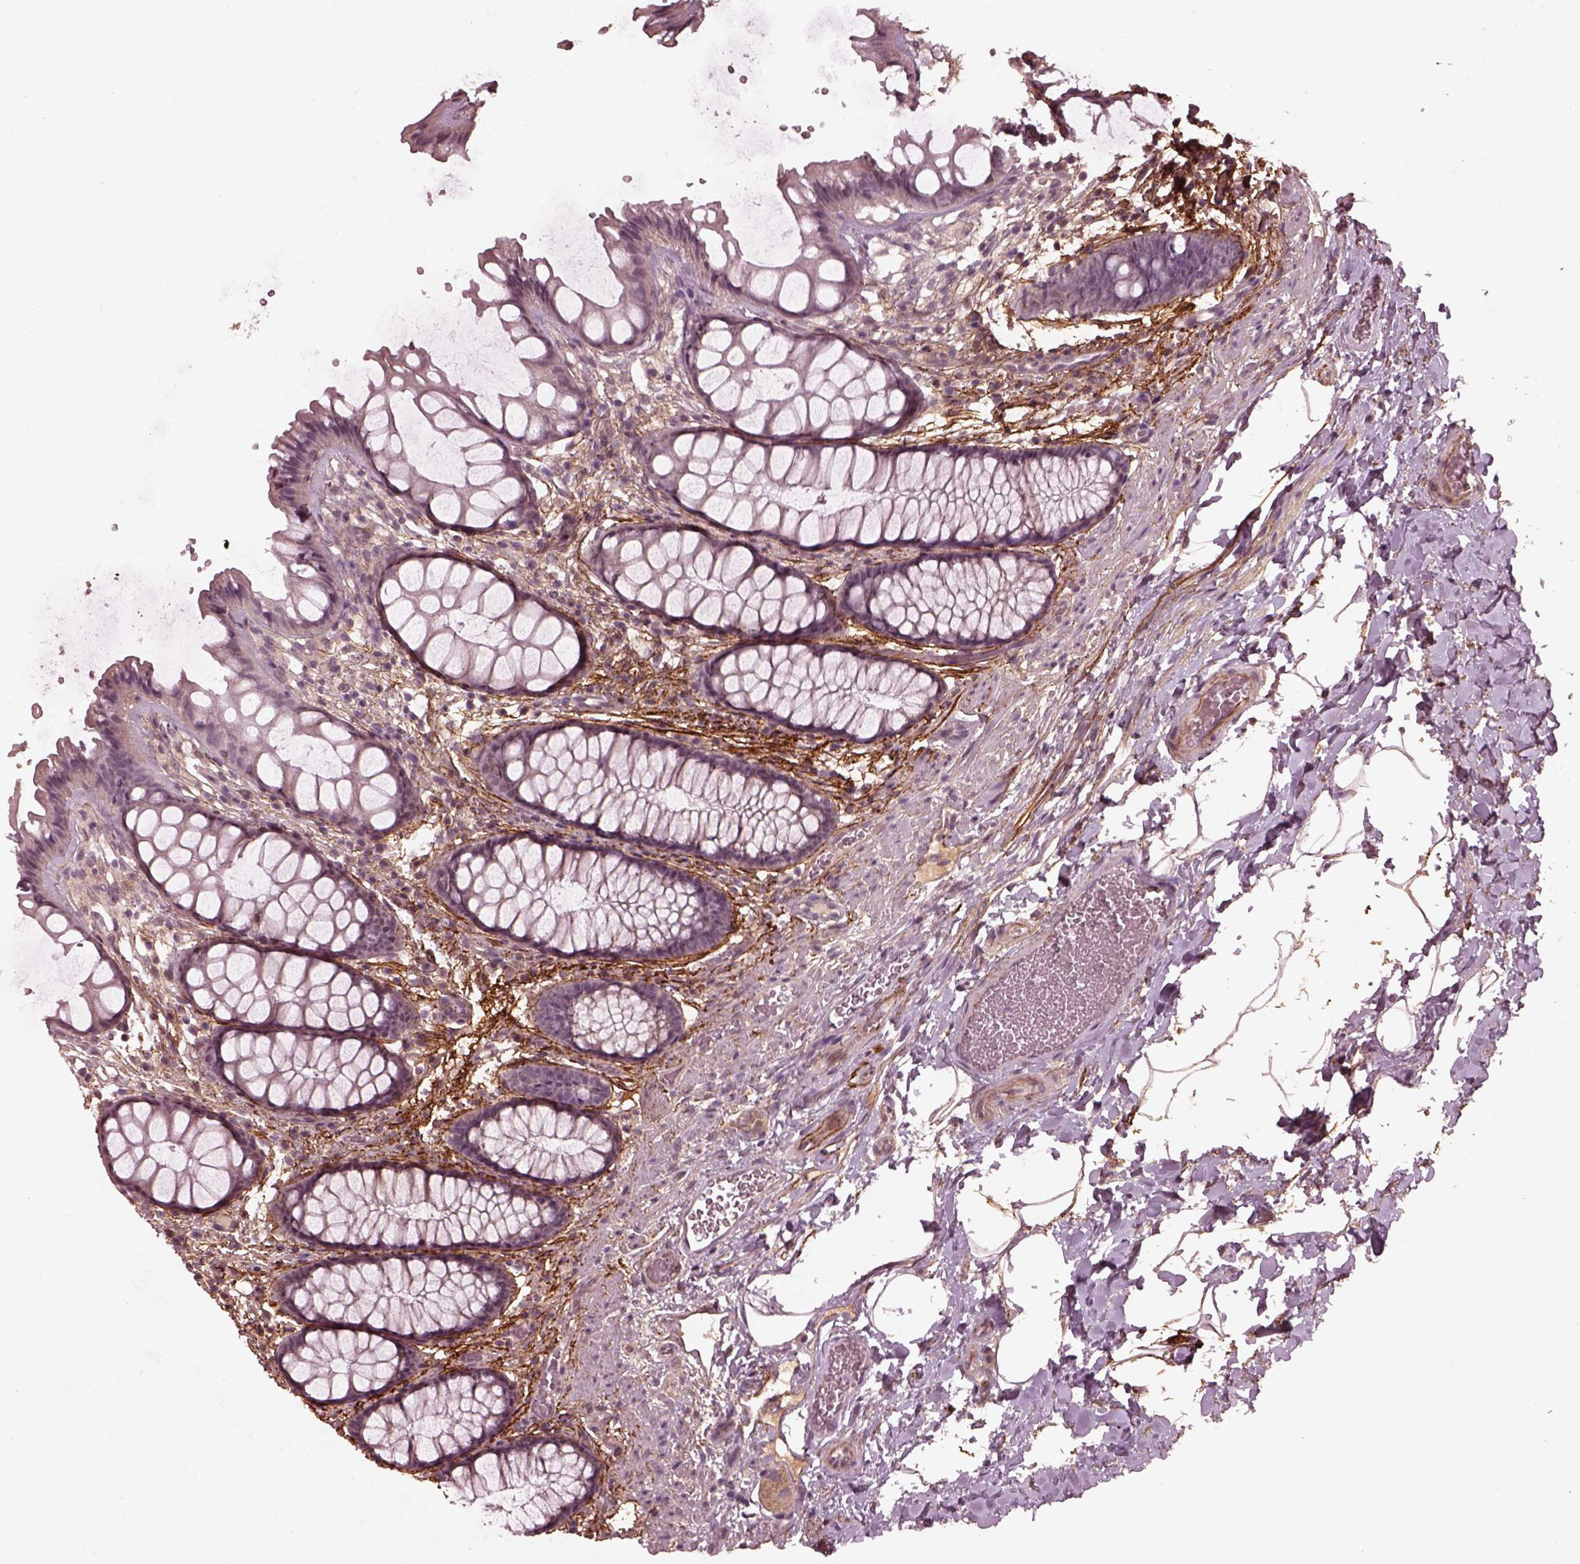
{"staining": {"intensity": "negative", "quantity": "none", "location": "none"}, "tissue": "rectum", "cell_type": "Glandular cells", "image_type": "normal", "snomed": [{"axis": "morphology", "description": "Normal tissue, NOS"}, {"axis": "topography", "description": "Rectum"}], "caption": "Immunohistochemistry image of benign rectum: rectum stained with DAB exhibits no significant protein positivity in glandular cells.", "gene": "EFEMP1", "patient": {"sex": "female", "age": 62}}